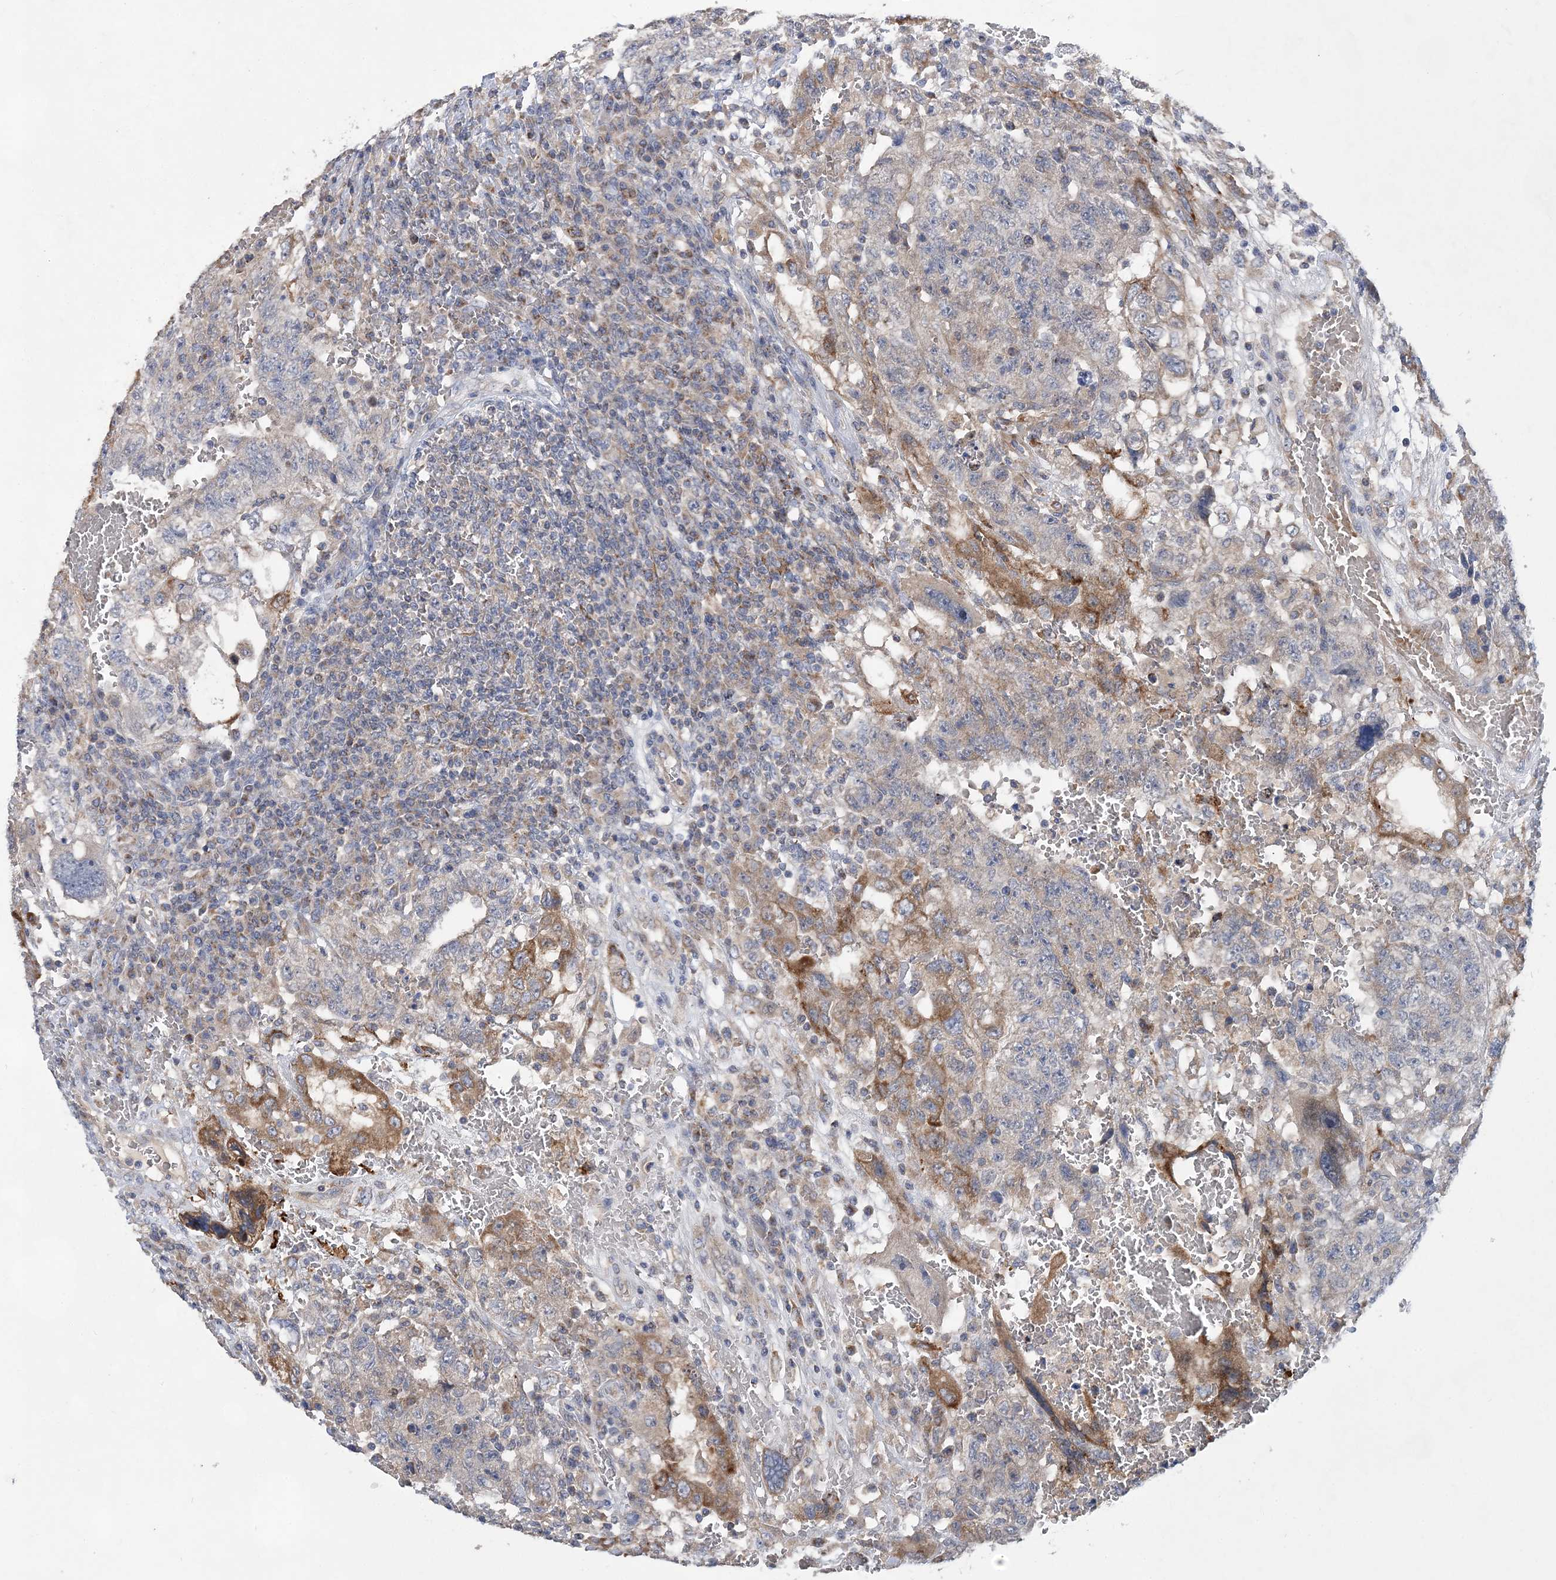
{"staining": {"intensity": "moderate", "quantity": "<25%", "location": "cytoplasmic/membranous"}, "tissue": "testis cancer", "cell_type": "Tumor cells", "image_type": "cancer", "snomed": [{"axis": "morphology", "description": "Carcinoma, Embryonal, NOS"}, {"axis": "topography", "description": "Testis"}], "caption": "The photomicrograph shows immunohistochemical staining of testis cancer. There is moderate cytoplasmic/membranous positivity is appreciated in approximately <25% of tumor cells.", "gene": "TRAPPC13", "patient": {"sex": "male", "age": 26}}